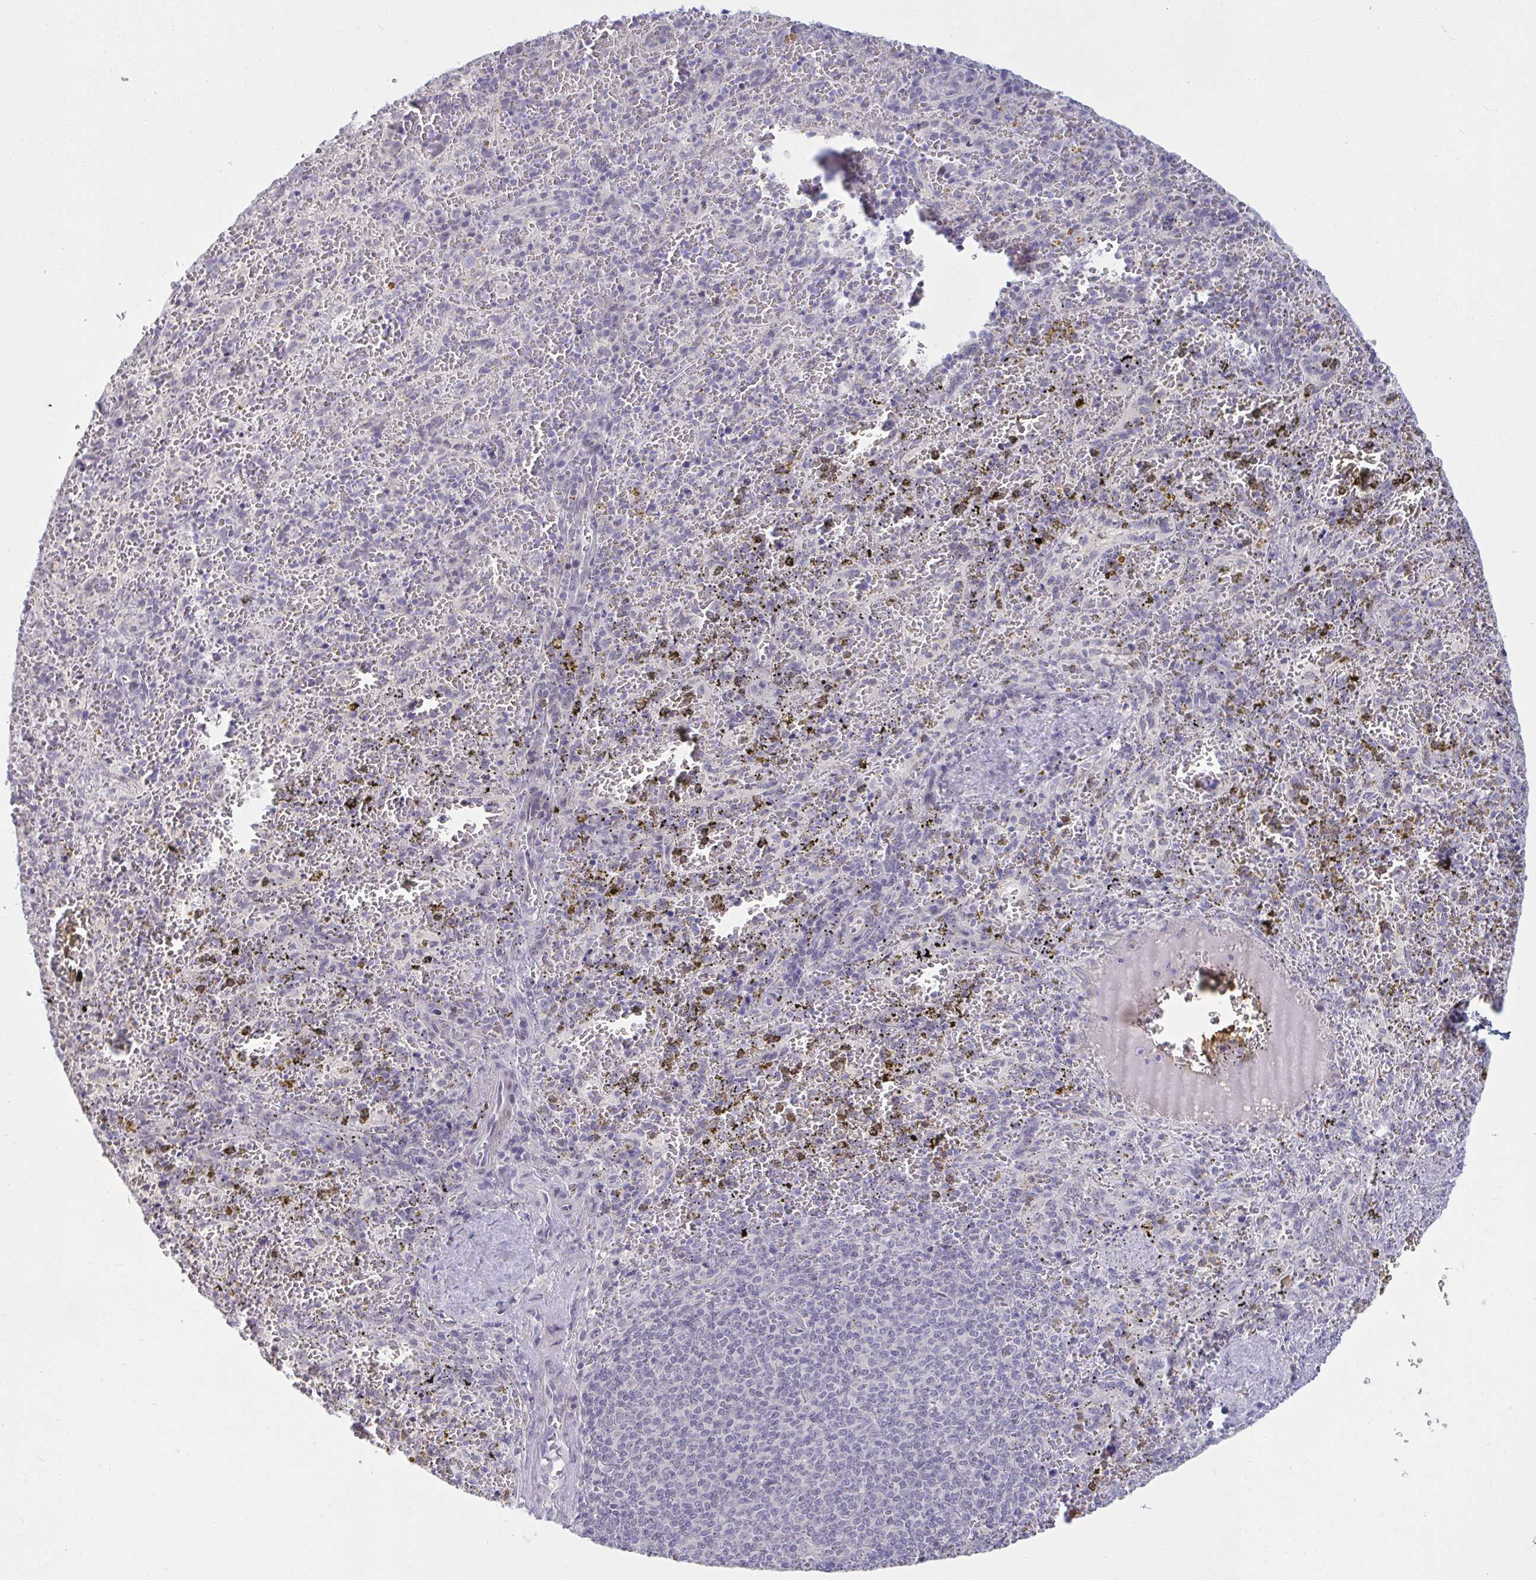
{"staining": {"intensity": "negative", "quantity": "none", "location": "none"}, "tissue": "spleen", "cell_type": "Cells in red pulp", "image_type": "normal", "snomed": [{"axis": "morphology", "description": "Normal tissue, NOS"}, {"axis": "topography", "description": "Spleen"}], "caption": "Photomicrograph shows no significant protein positivity in cells in red pulp of normal spleen. The staining is performed using DAB brown chromogen with nuclei counter-stained in using hematoxylin.", "gene": "RNASEH1", "patient": {"sex": "female", "age": 50}}